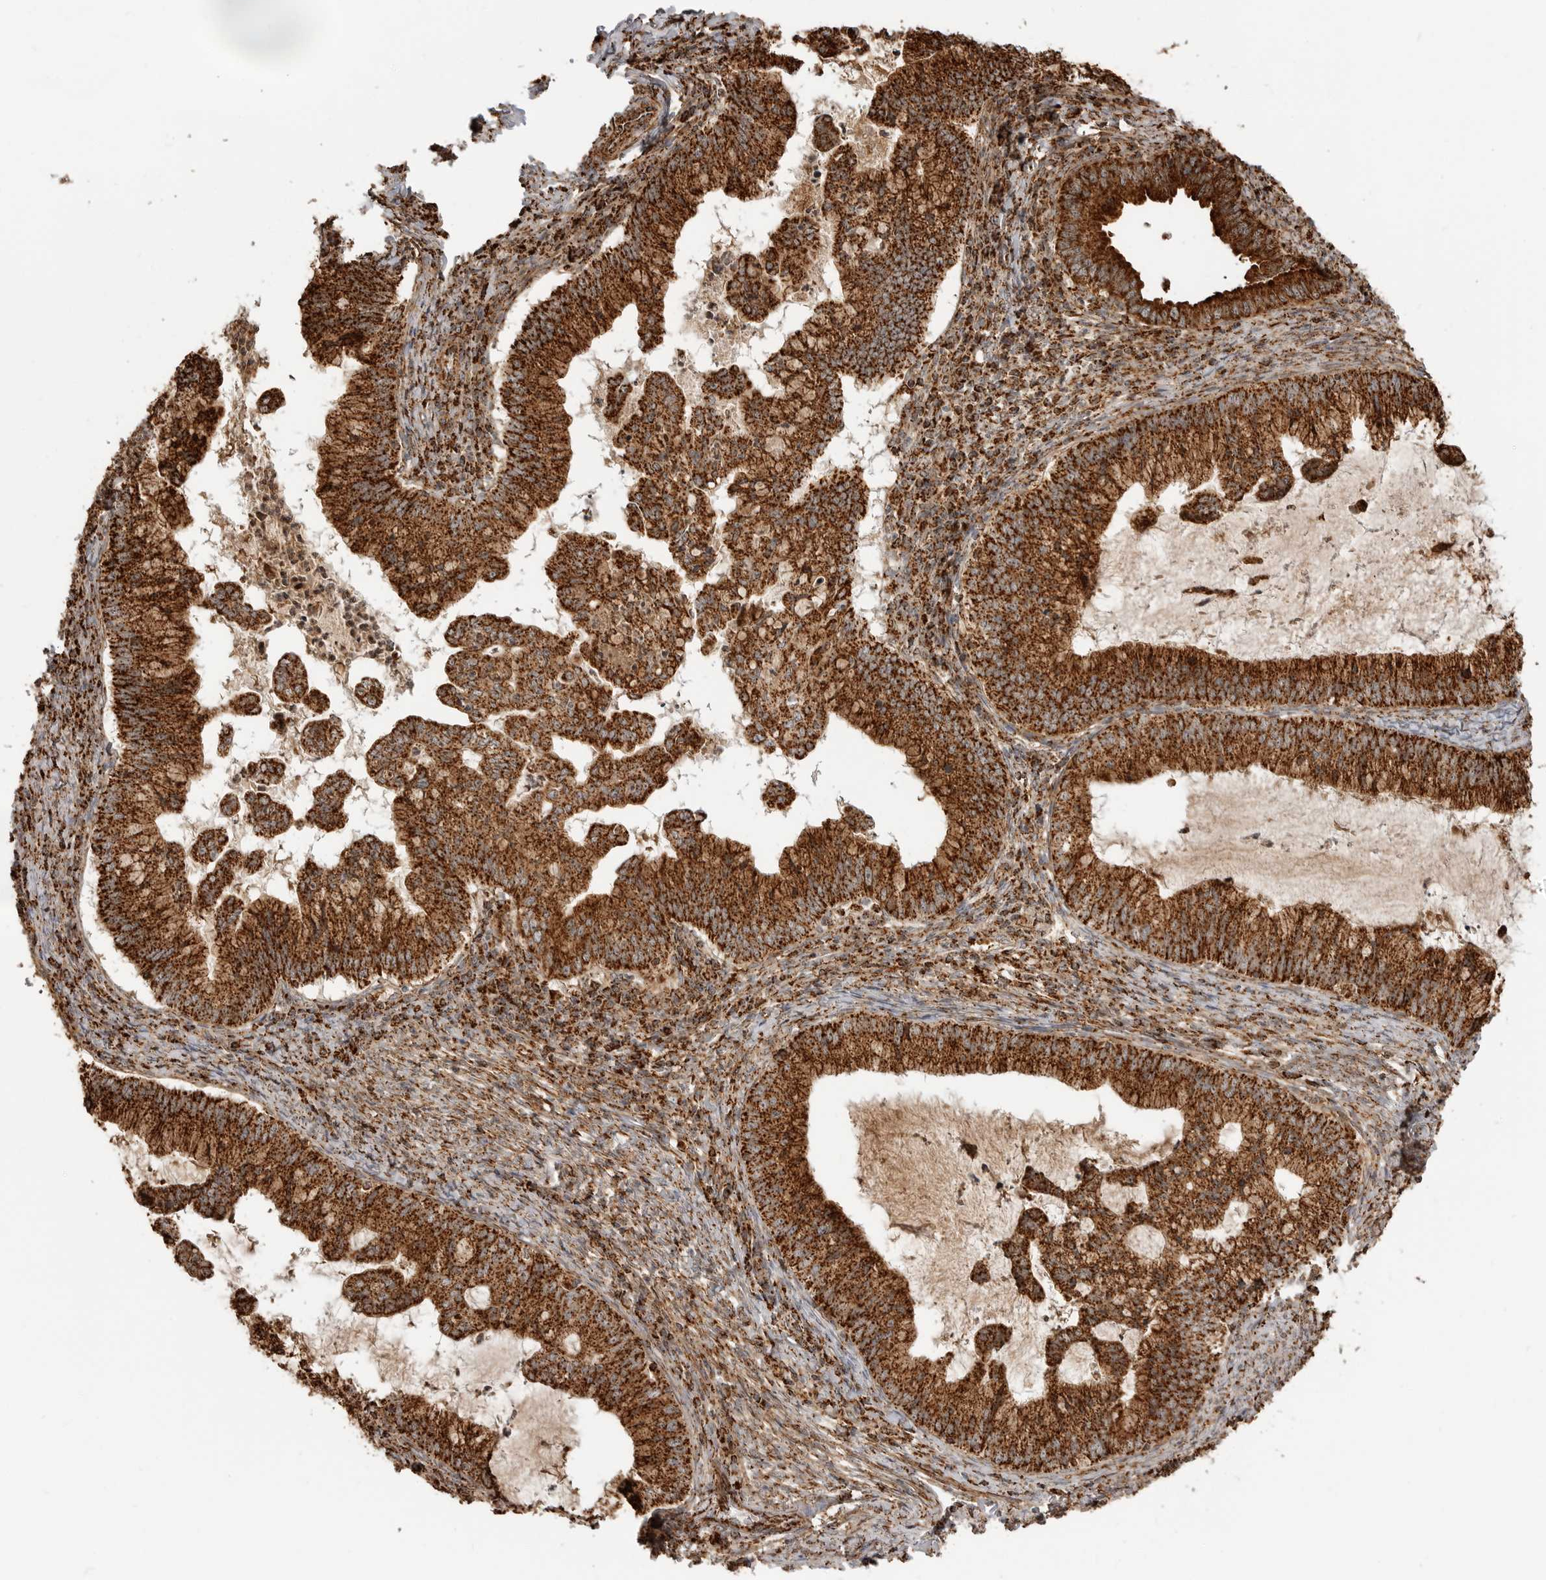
{"staining": {"intensity": "strong", "quantity": ">75%", "location": "cytoplasmic/membranous"}, "tissue": "cervical cancer", "cell_type": "Tumor cells", "image_type": "cancer", "snomed": [{"axis": "morphology", "description": "Adenocarcinoma, NOS"}, {"axis": "topography", "description": "Cervix"}], "caption": "Protein expression analysis of cervical adenocarcinoma reveals strong cytoplasmic/membranous expression in approximately >75% of tumor cells. (DAB (3,3'-diaminobenzidine) = brown stain, brightfield microscopy at high magnification).", "gene": "BMP2K", "patient": {"sex": "female", "age": 36}}